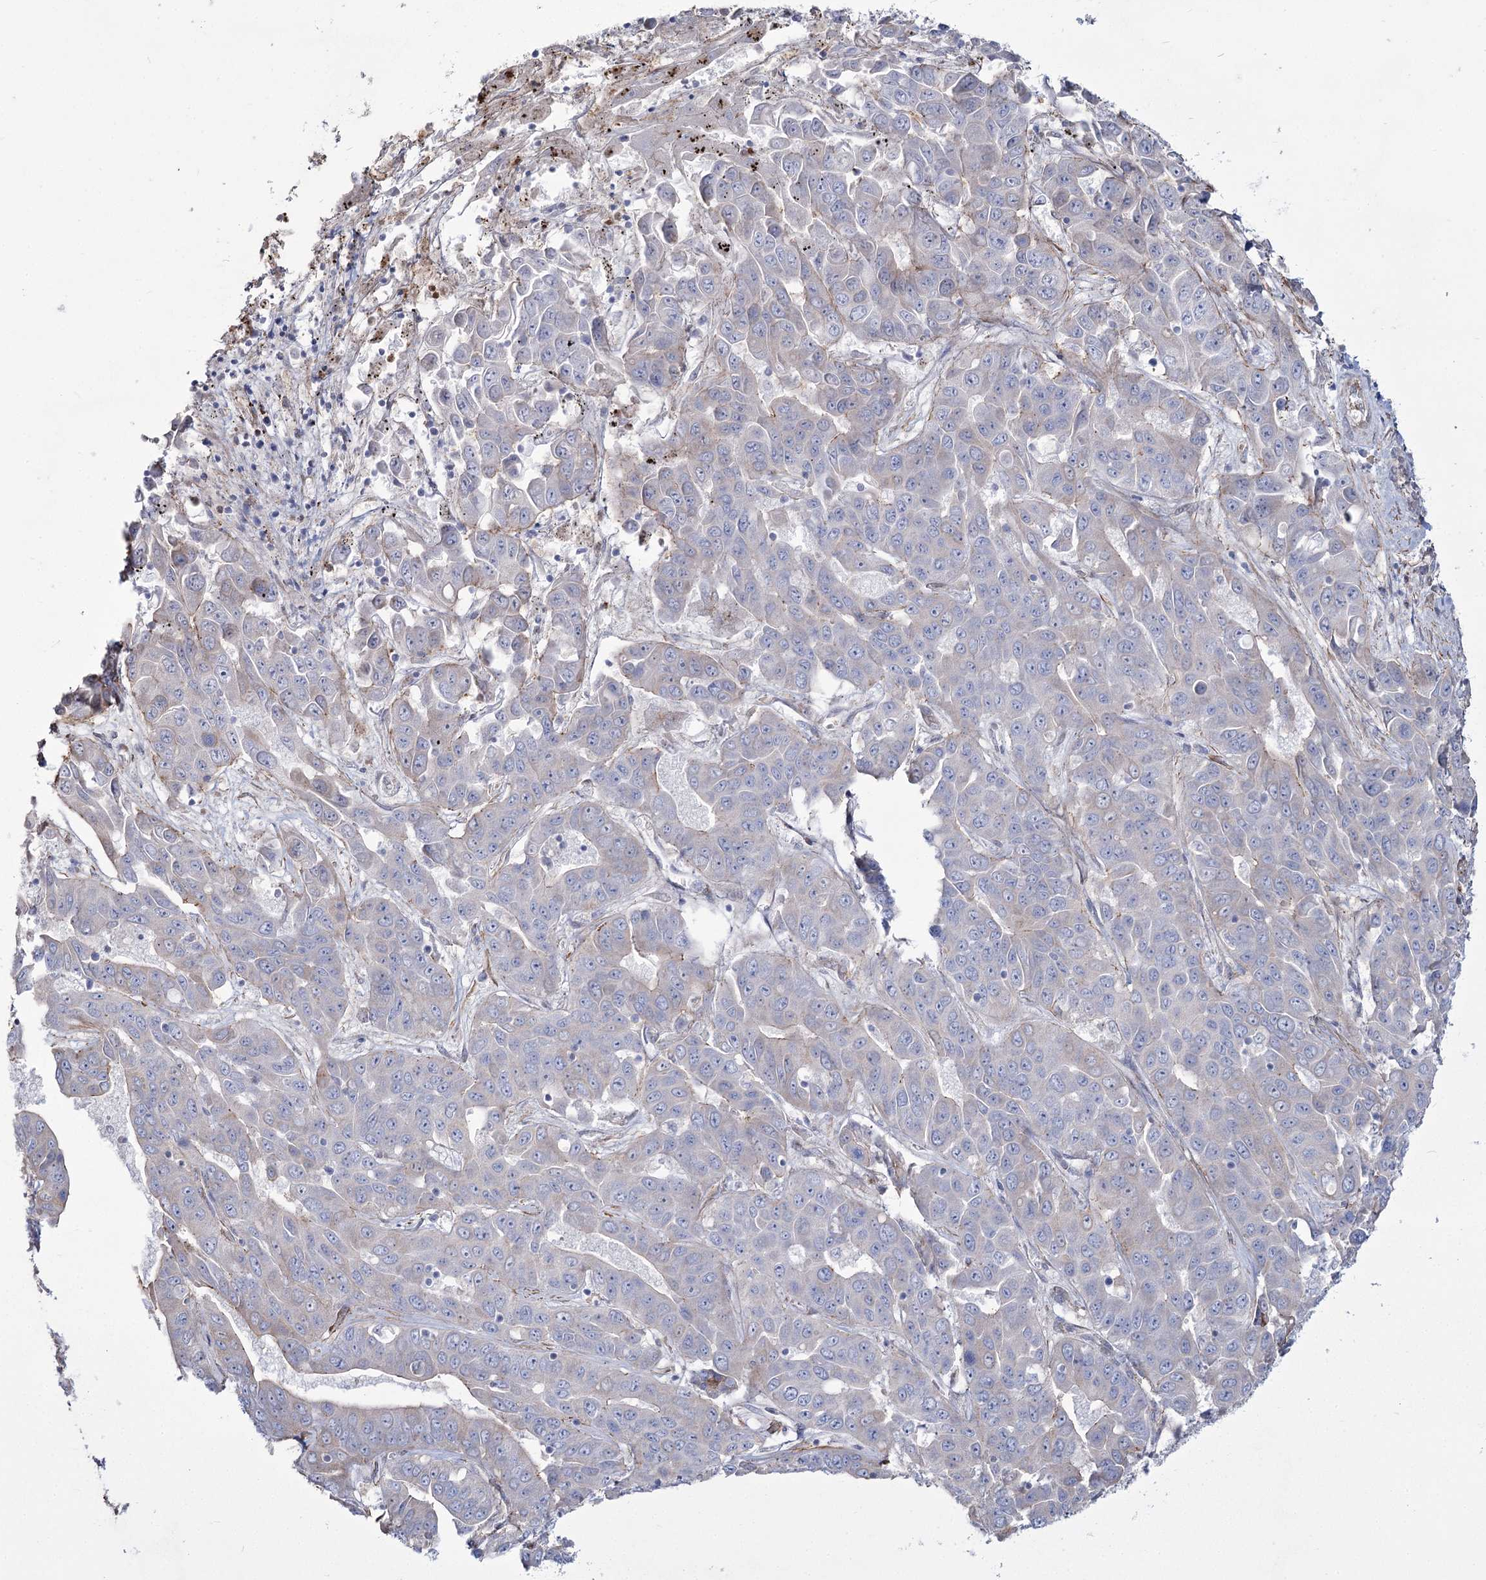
{"staining": {"intensity": "negative", "quantity": "none", "location": "none"}, "tissue": "liver cancer", "cell_type": "Tumor cells", "image_type": "cancer", "snomed": [{"axis": "morphology", "description": "Cholangiocarcinoma"}, {"axis": "topography", "description": "Liver"}], "caption": "Immunohistochemistry of liver cancer demonstrates no expression in tumor cells. (DAB immunohistochemistry with hematoxylin counter stain).", "gene": "ME3", "patient": {"sex": "female", "age": 52}}